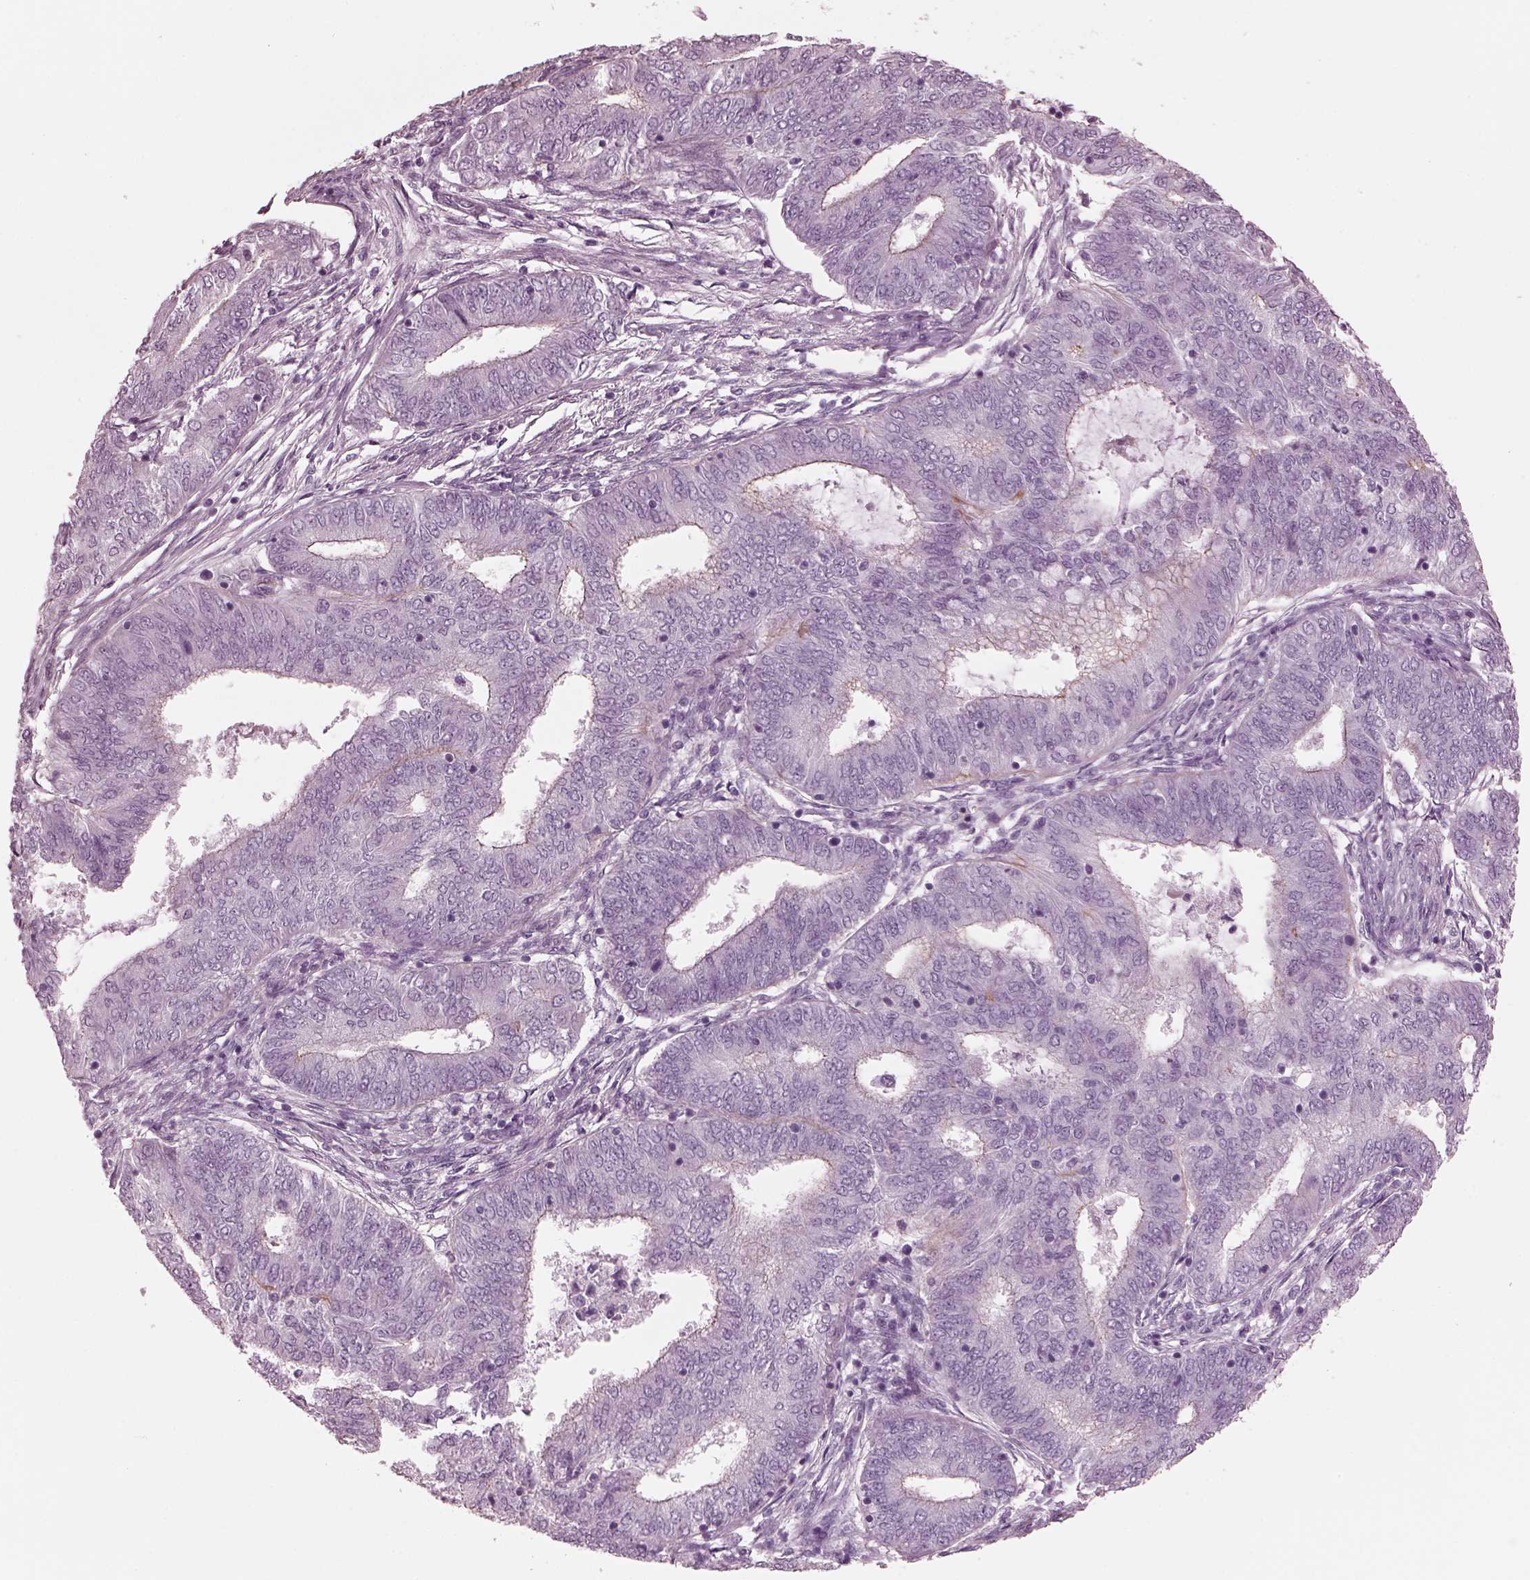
{"staining": {"intensity": "negative", "quantity": "none", "location": "none"}, "tissue": "endometrial cancer", "cell_type": "Tumor cells", "image_type": "cancer", "snomed": [{"axis": "morphology", "description": "Adenocarcinoma, NOS"}, {"axis": "topography", "description": "Endometrium"}], "caption": "Endometrial adenocarcinoma was stained to show a protein in brown. There is no significant staining in tumor cells.", "gene": "BFSP1", "patient": {"sex": "female", "age": 62}}